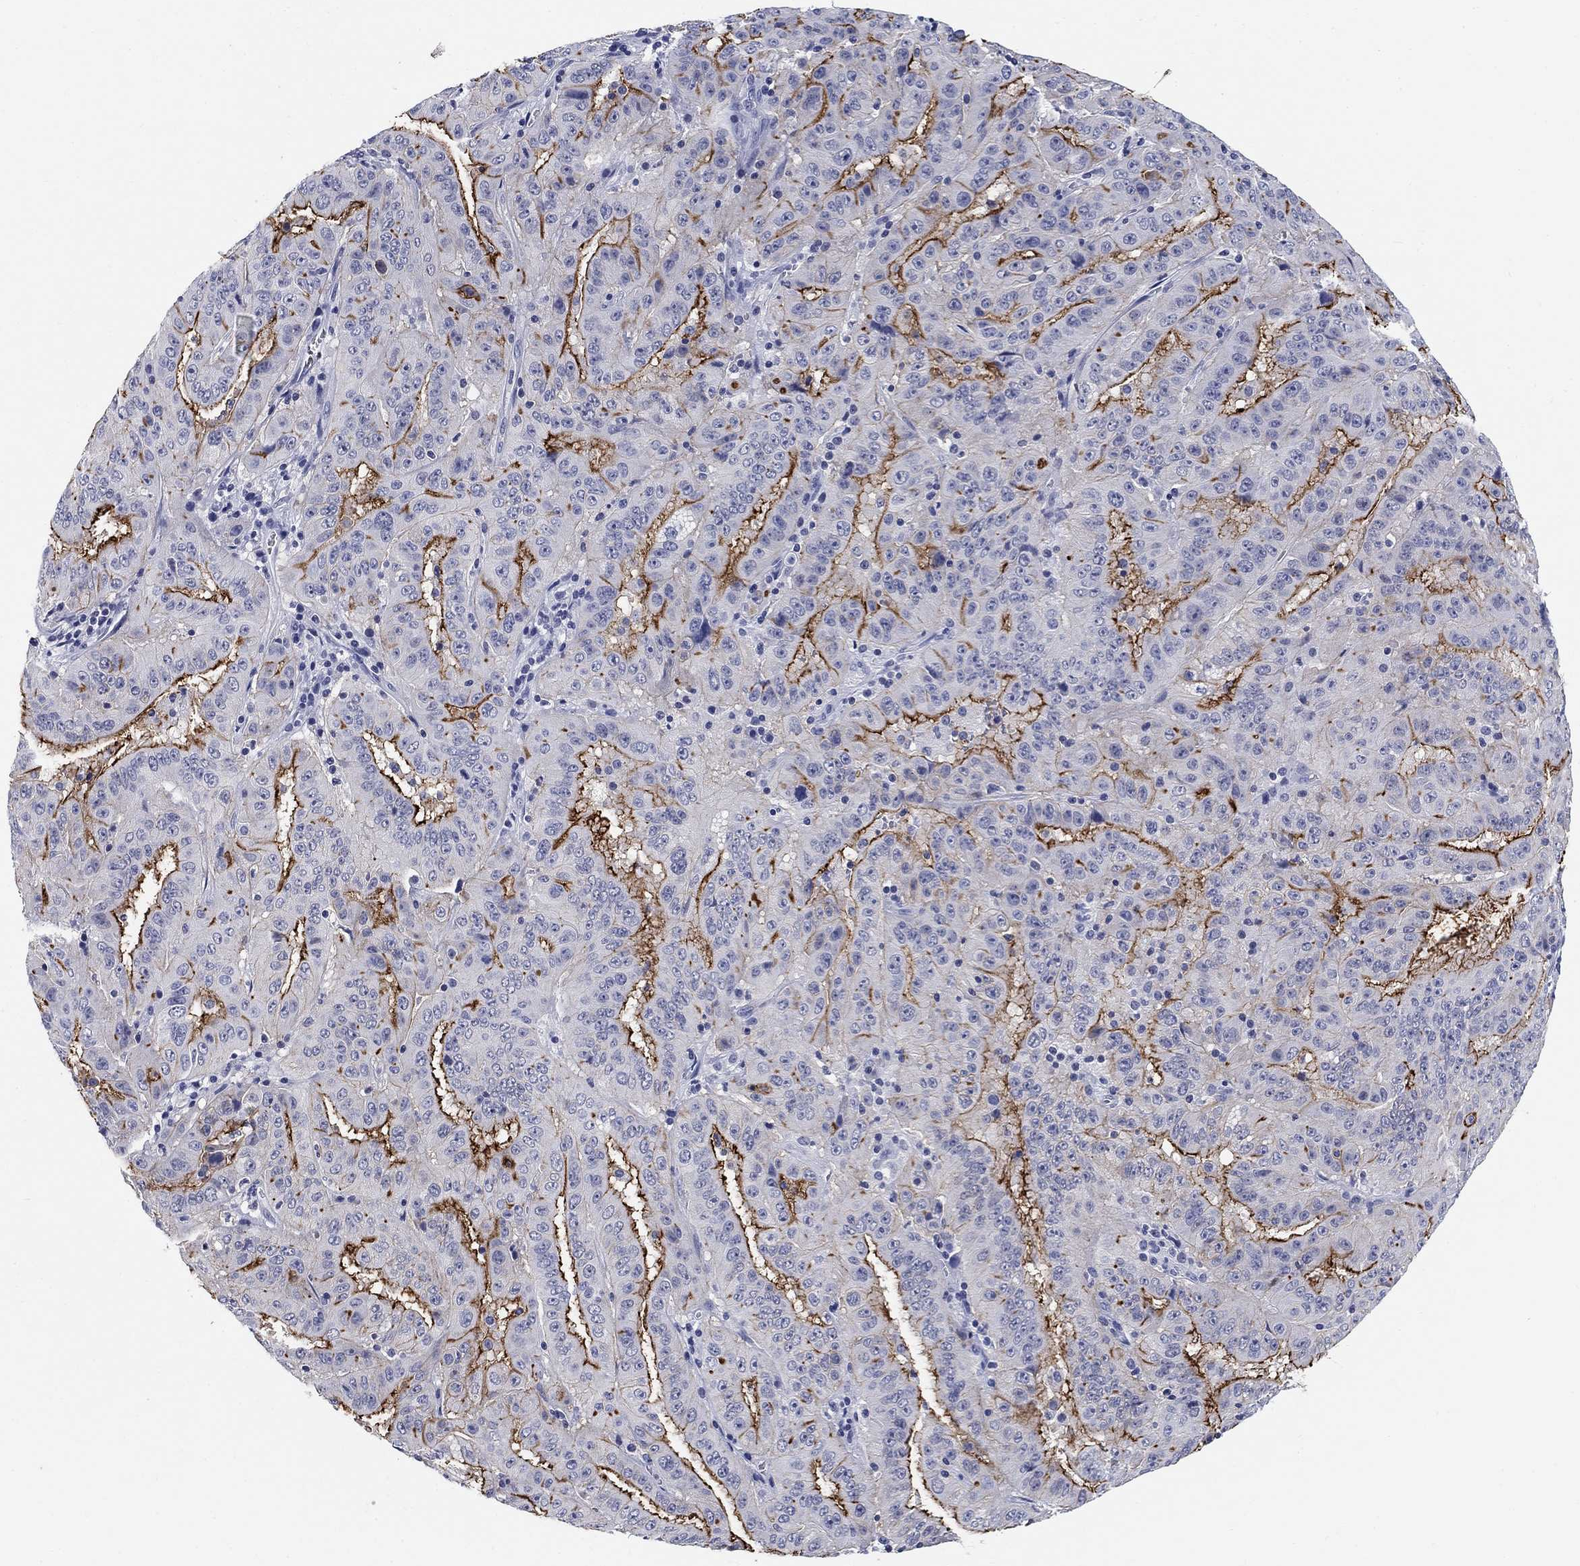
{"staining": {"intensity": "strong", "quantity": "25%-75%", "location": "cytoplasmic/membranous"}, "tissue": "pancreatic cancer", "cell_type": "Tumor cells", "image_type": "cancer", "snomed": [{"axis": "morphology", "description": "Adenocarcinoma, NOS"}, {"axis": "topography", "description": "Pancreas"}], "caption": "DAB immunohistochemical staining of pancreatic adenocarcinoma displays strong cytoplasmic/membranous protein expression in approximately 25%-75% of tumor cells.", "gene": "CLUL1", "patient": {"sex": "male", "age": 63}}